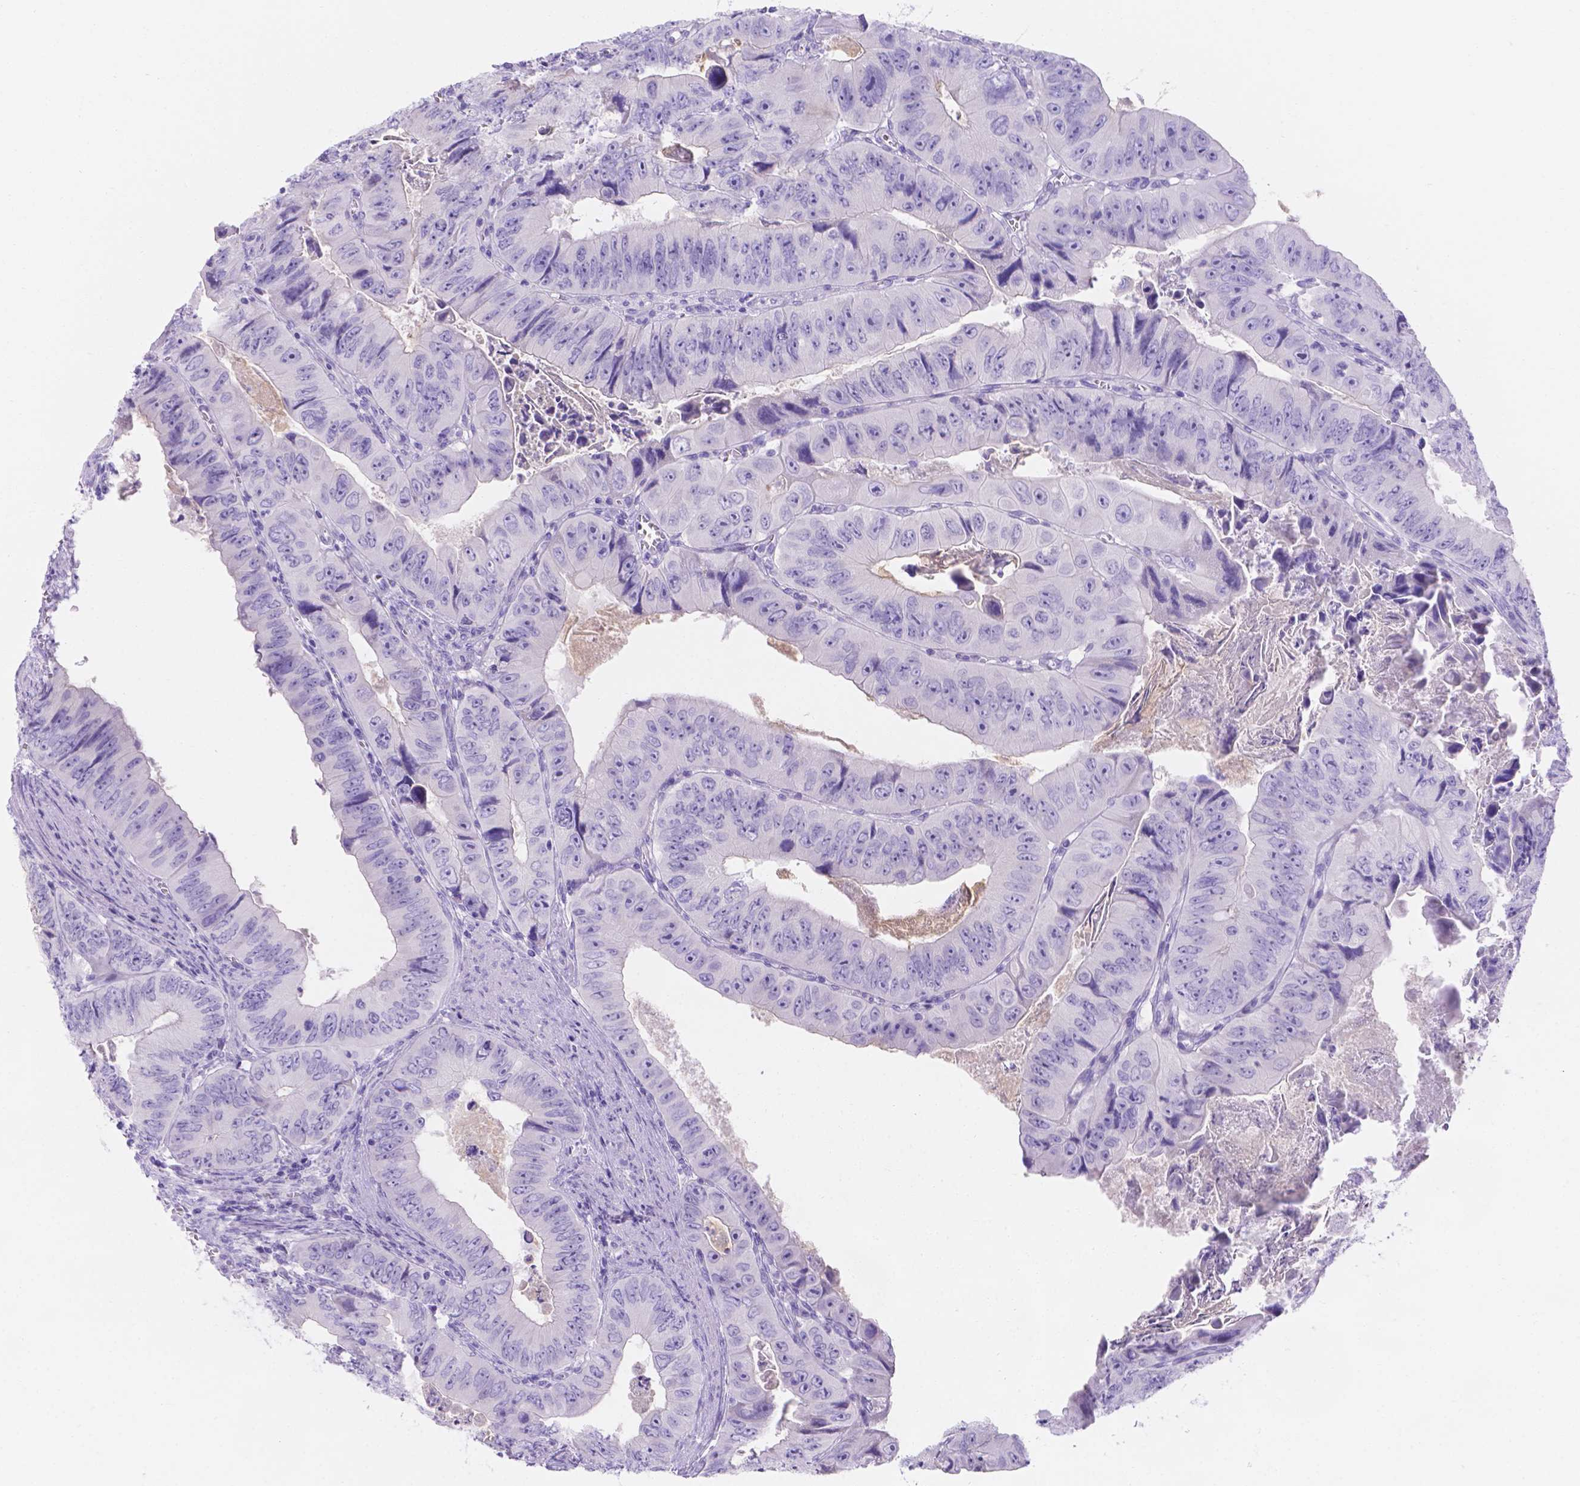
{"staining": {"intensity": "negative", "quantity": "none", "location": "none"}, "tissue": "colorectal cancer", "cell_type": "Tumor cells", "image_type": "cancer", "snomed": [{"axis": "morphology", "description": "Adenocarcinoma, NOS"}, {"axis": "topography", "description": "Colon"}], "caption": "Immunohistochemistry (IHC) photomicrograph of colorectal cancer (adenocarcinoma) stained for a protein (brown), which demonstrates no positivity in tumor cells.", "gene": "MLN", "patient": {"sex": "female", "age": 84}}